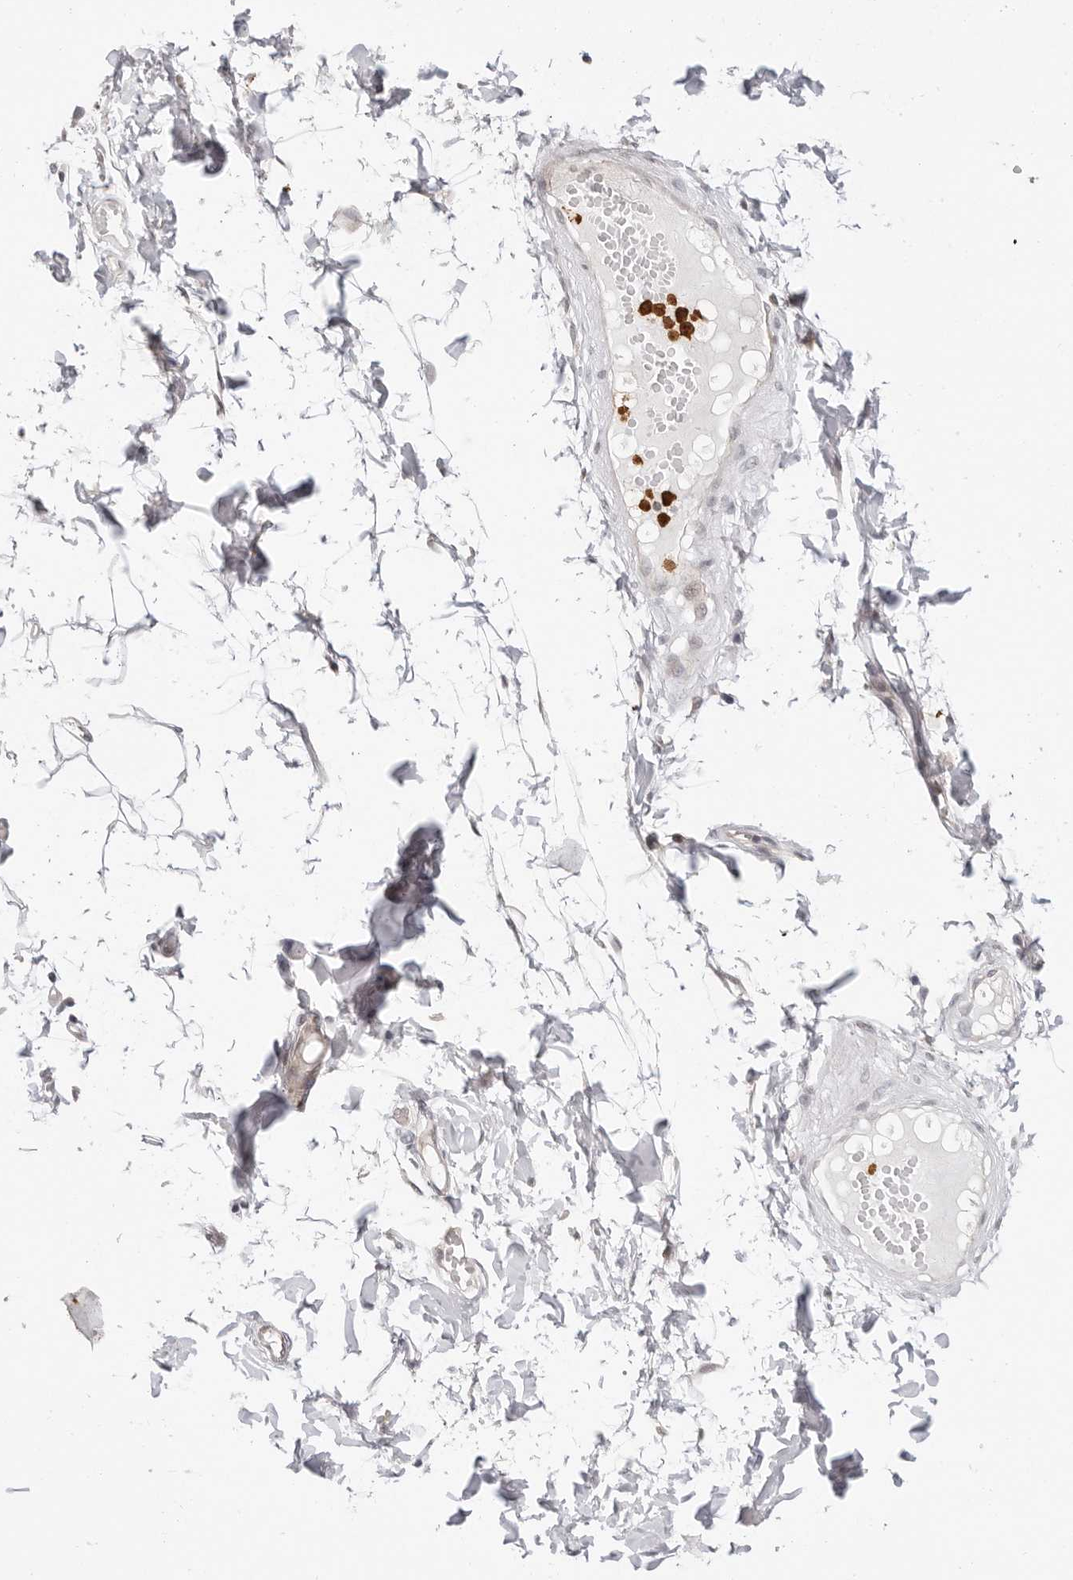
{"staining": {"intensity": "negative", "quantity": "none", "location": "none"}, "tissue": "adipose tissue", "cell_type": "Adipocytes", "image_type": "normal", "snomed": [{"axis": "morphology", "description": "Normal tissue, NOS"}, {"axis": "topography", "description": "Adipose tissue"}, {"axis": "topography", "description": "Vascular tissue"}, {"axis": "topography", "description": "Peripheral nerve tissue"}], "caption": "An immunohistochemistry histopathology image of normal adipose tissue is shown. There is no staining in adipocytes of adipose tissue. (IHC, brightfield microscopy, high magnification).", "gene": "AFDN", "patient": {"sex": "male", "age": 25}}